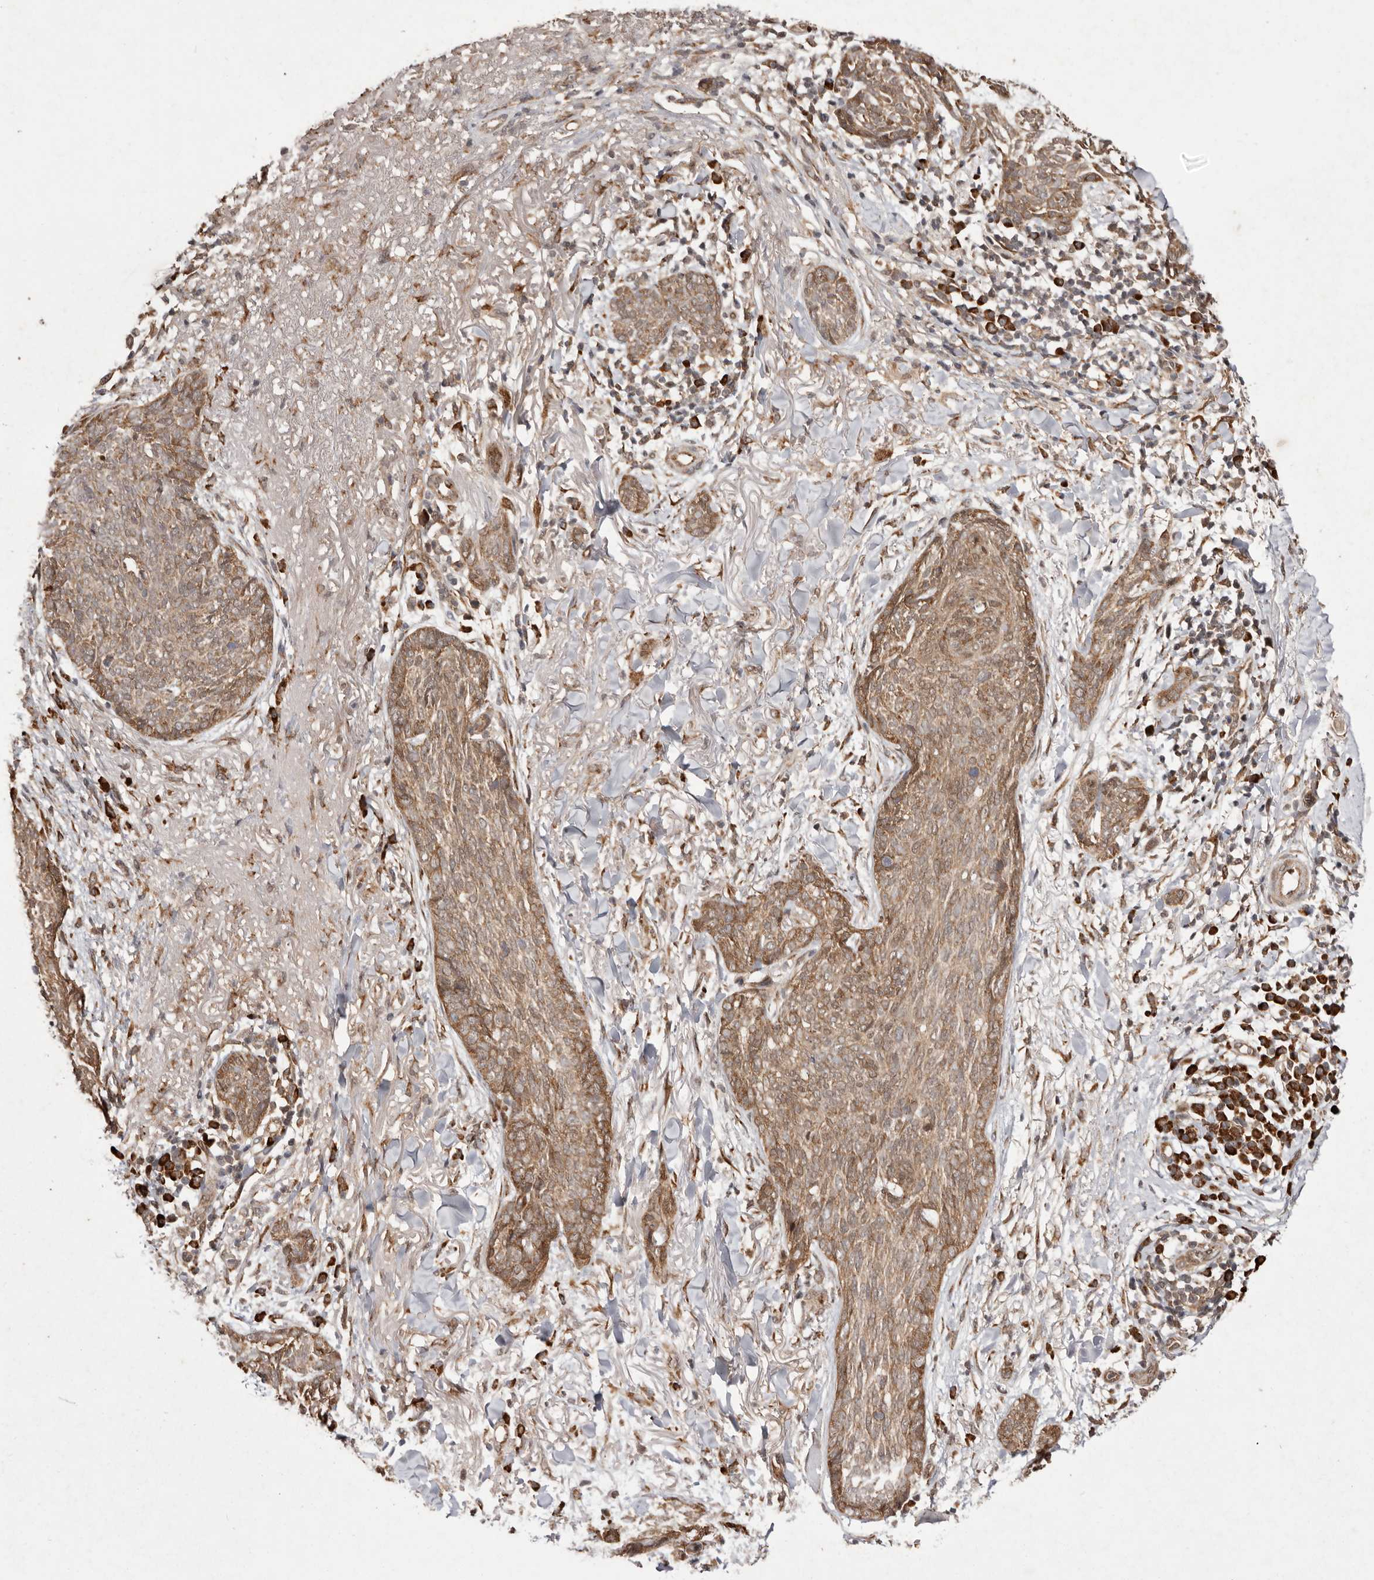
{"staining": {"intensity": "moderate", "quantity": ">75%", "location": "cytoplasmic/membranous"}, "tissue": "skin cancer", "cell_type": "Tumor cells", "image_type": "cancer", "snomed": [{"axis": "morphology", "description": "Basal cell carcinoma"}, {"axis": "topography", "description": "Skin"}], "caption": "Tumor cells reveal medium levels of moderate cytoplasmic/membranous expression in approximately >75% of cells in human basal cell carcinoma (skin).", "gene": "LRGUK", "patient": {"sex": "male", "age": 85}}